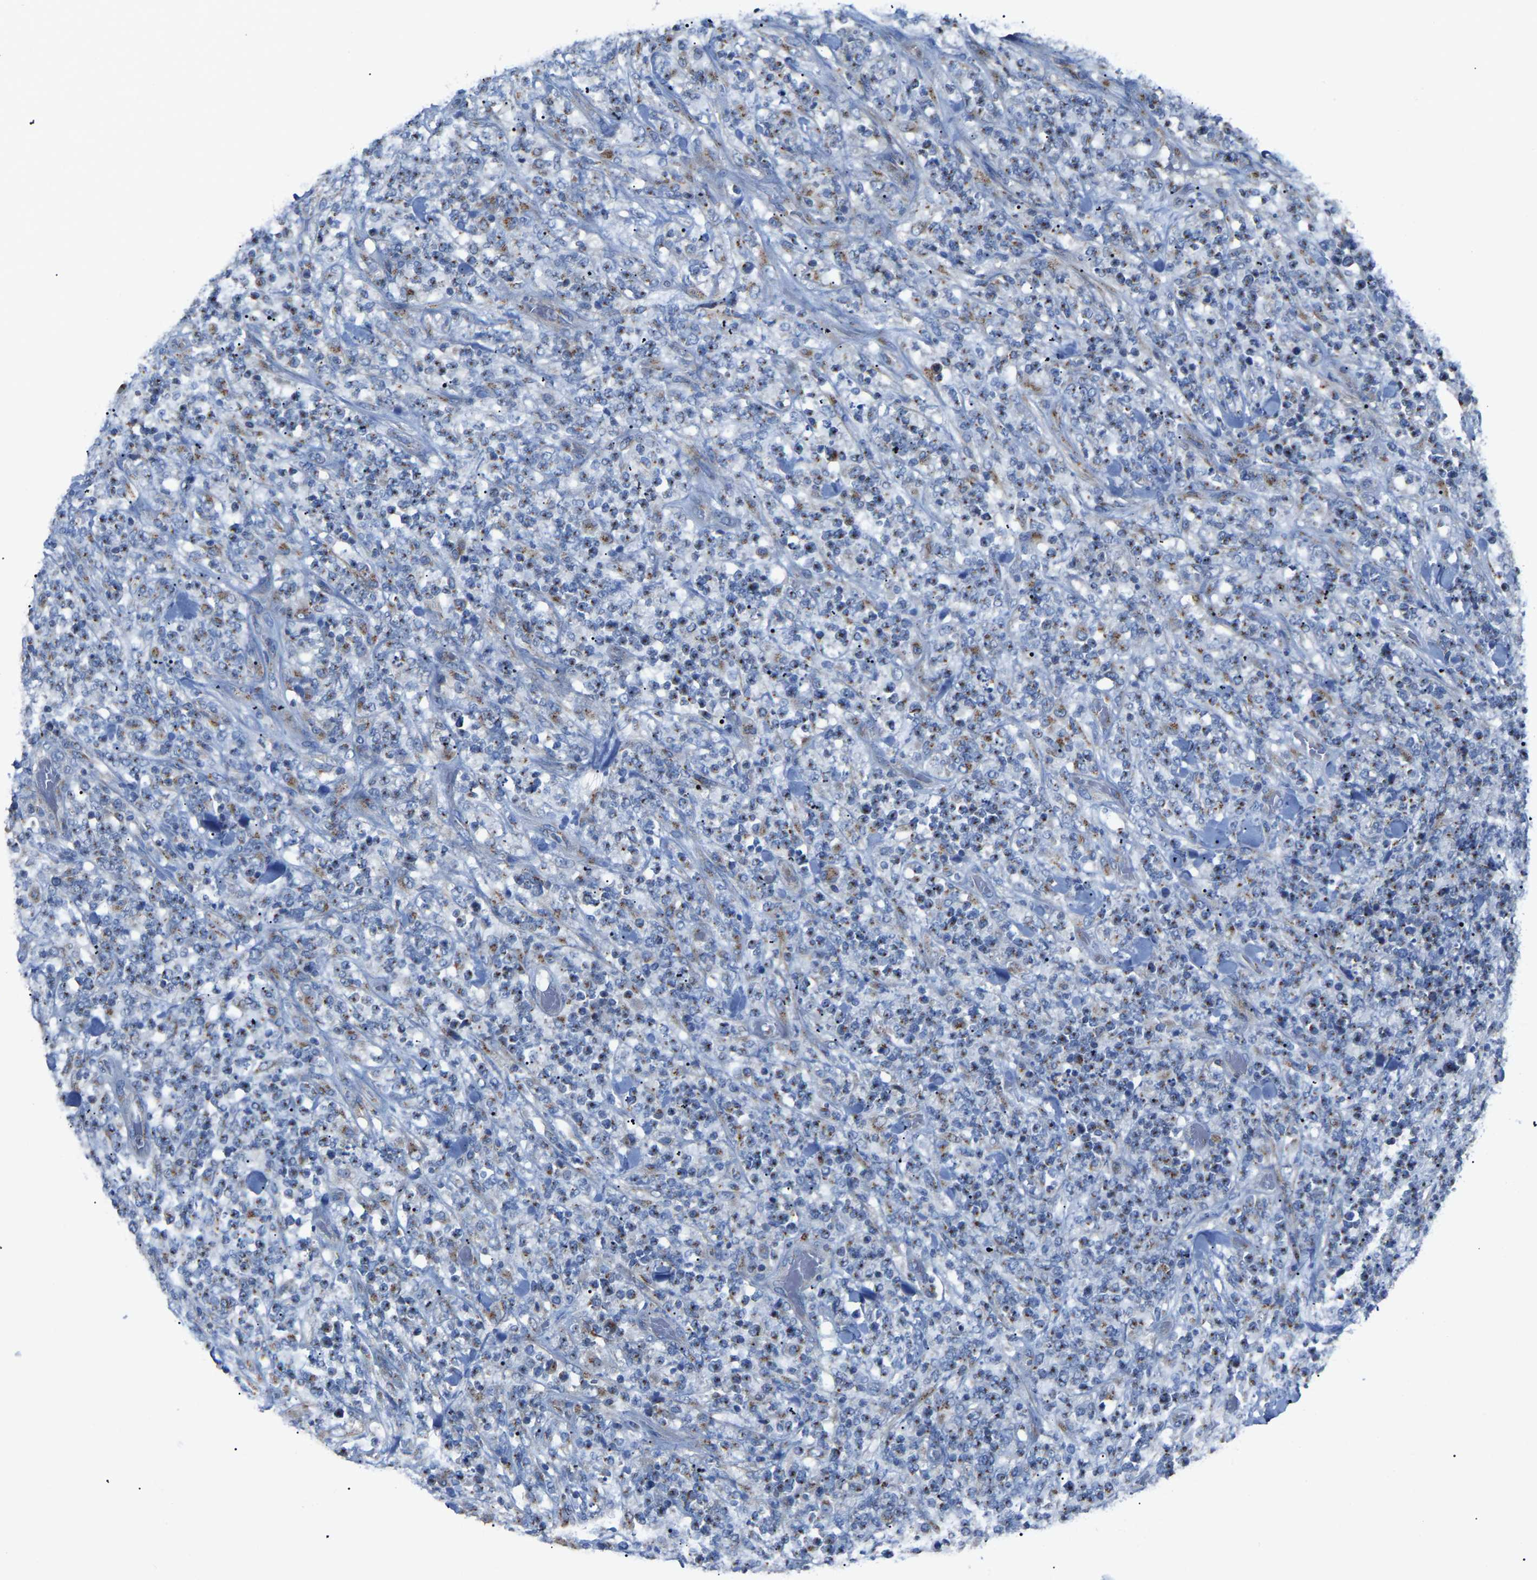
{"staining": {"intensity": "weak", "quantity": "25%-75%", "location": "cytoplasmic/membranous"}, "tissue": "lymphoma", "cell_type": "Tumor cells", "image_type": "cancer", "snomed": [{"axis": "morphology", "description": "Malignant lymphoma, non-Hodgkin's type, High grade"}, {"axis": "topography", "description": "Soft tissue"}], "caption": "Weak cytoplasmic/membranous staining for a protein is present in about 25%-75% of tumor cells of lymphoma using immunohistochemistry.", "gene": "CANT1", "patient": {"sex": "male", "age": 18}}